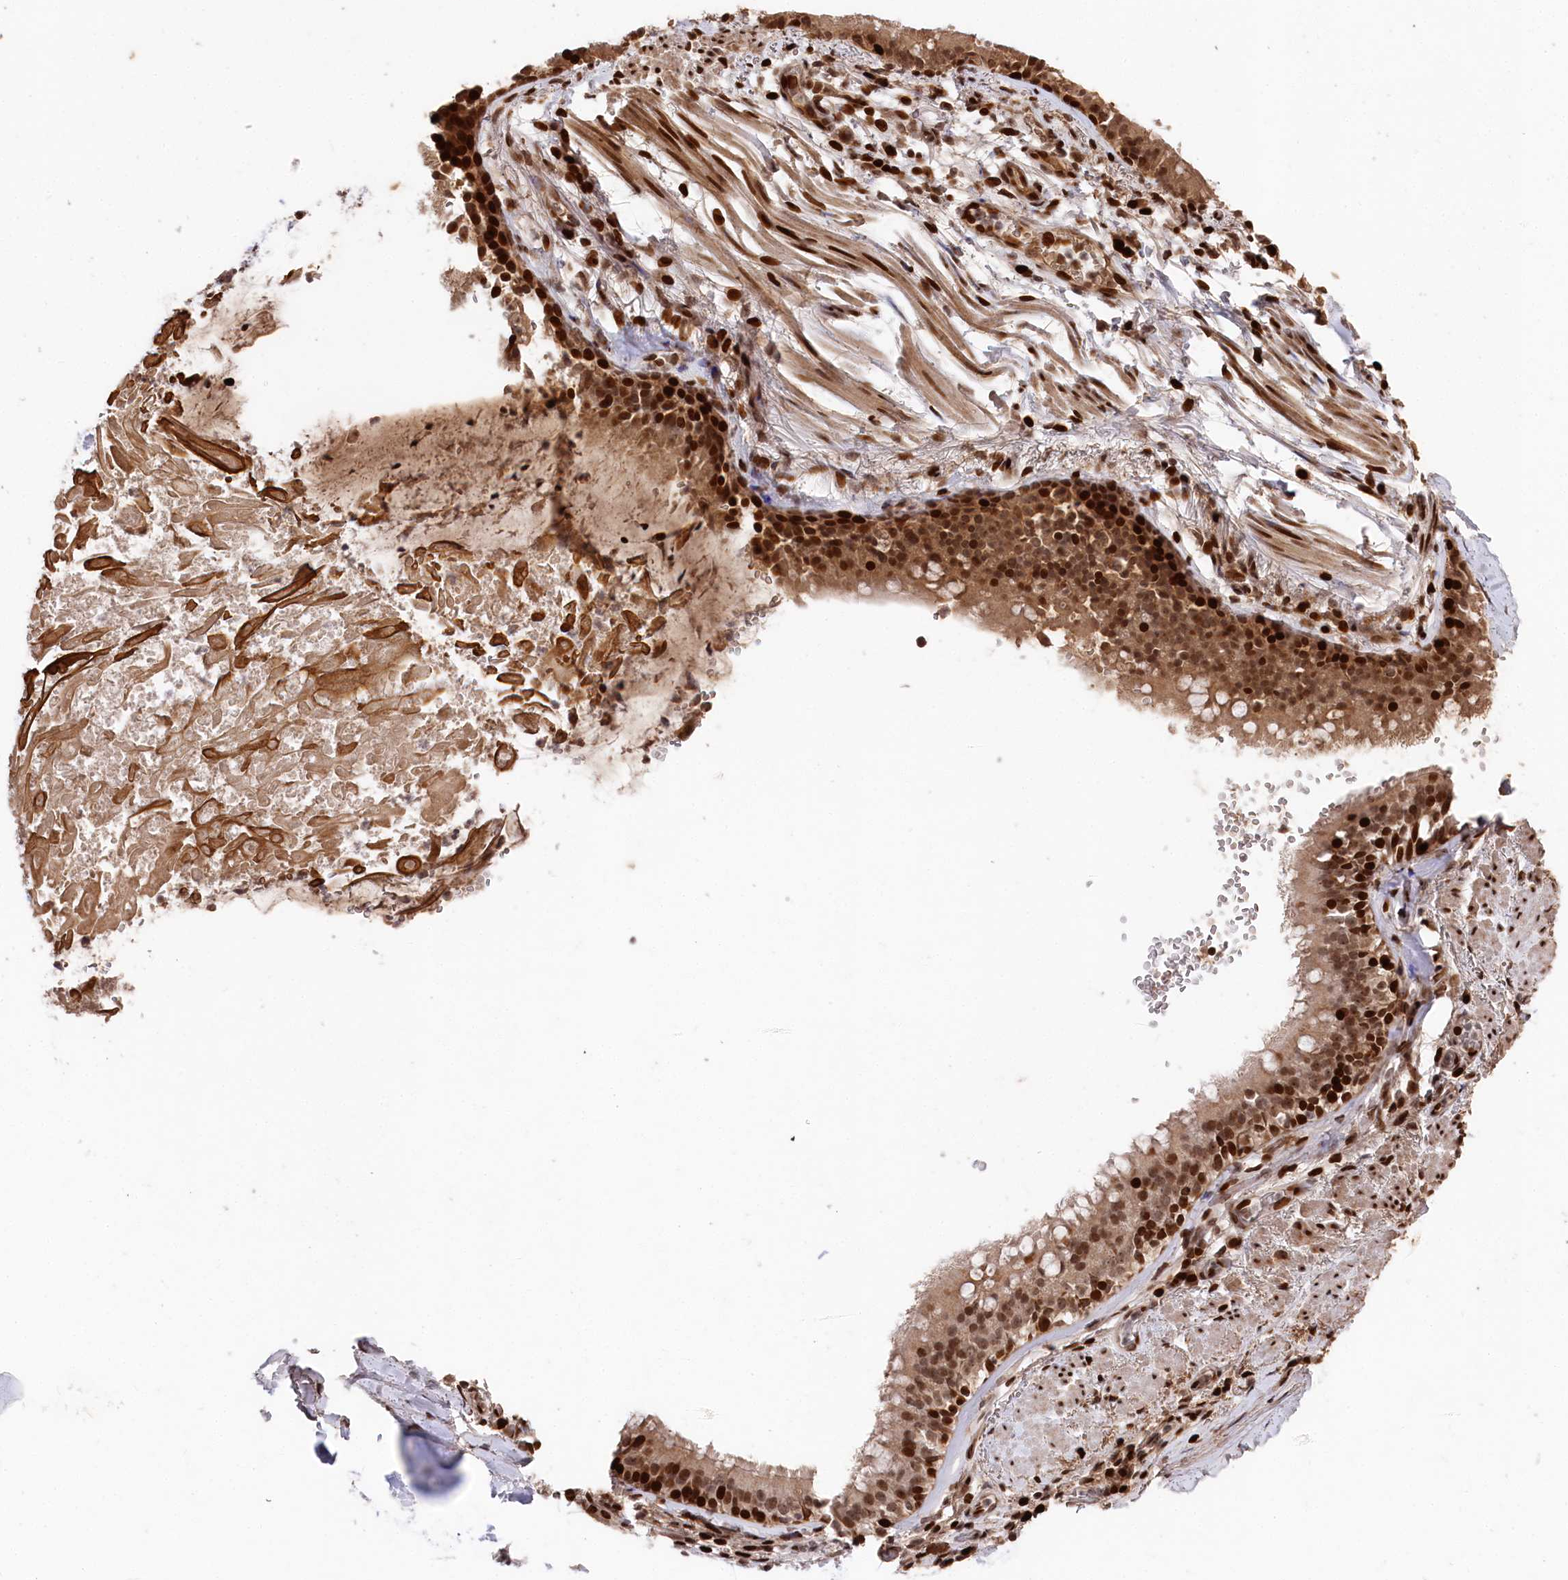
{"staining": {"intensity": "strong", "quantity": ">75%", "location": "nuclear"}, "tissue": "adipose tissue", "cell_type": "Adipocytes", "image_type": "normal", "snomed": [{"axis": "morphology", "description": "Normal tissue, NOS"}, {"axis": "topography", "description": "Lymph node"}, {"axis": "topography", "description": "Cartilage tissue"}, {"axis": "topography", "description": "Bronchus"}], "caption": "There is high levels of strong nuclear expression in adipocytes of unremarkable adipose tissue, as demonstrated by immunohistochemical staining (brown color).", "gene": "MCF2L2", "patient": {"sex": "male", "age": 63}}